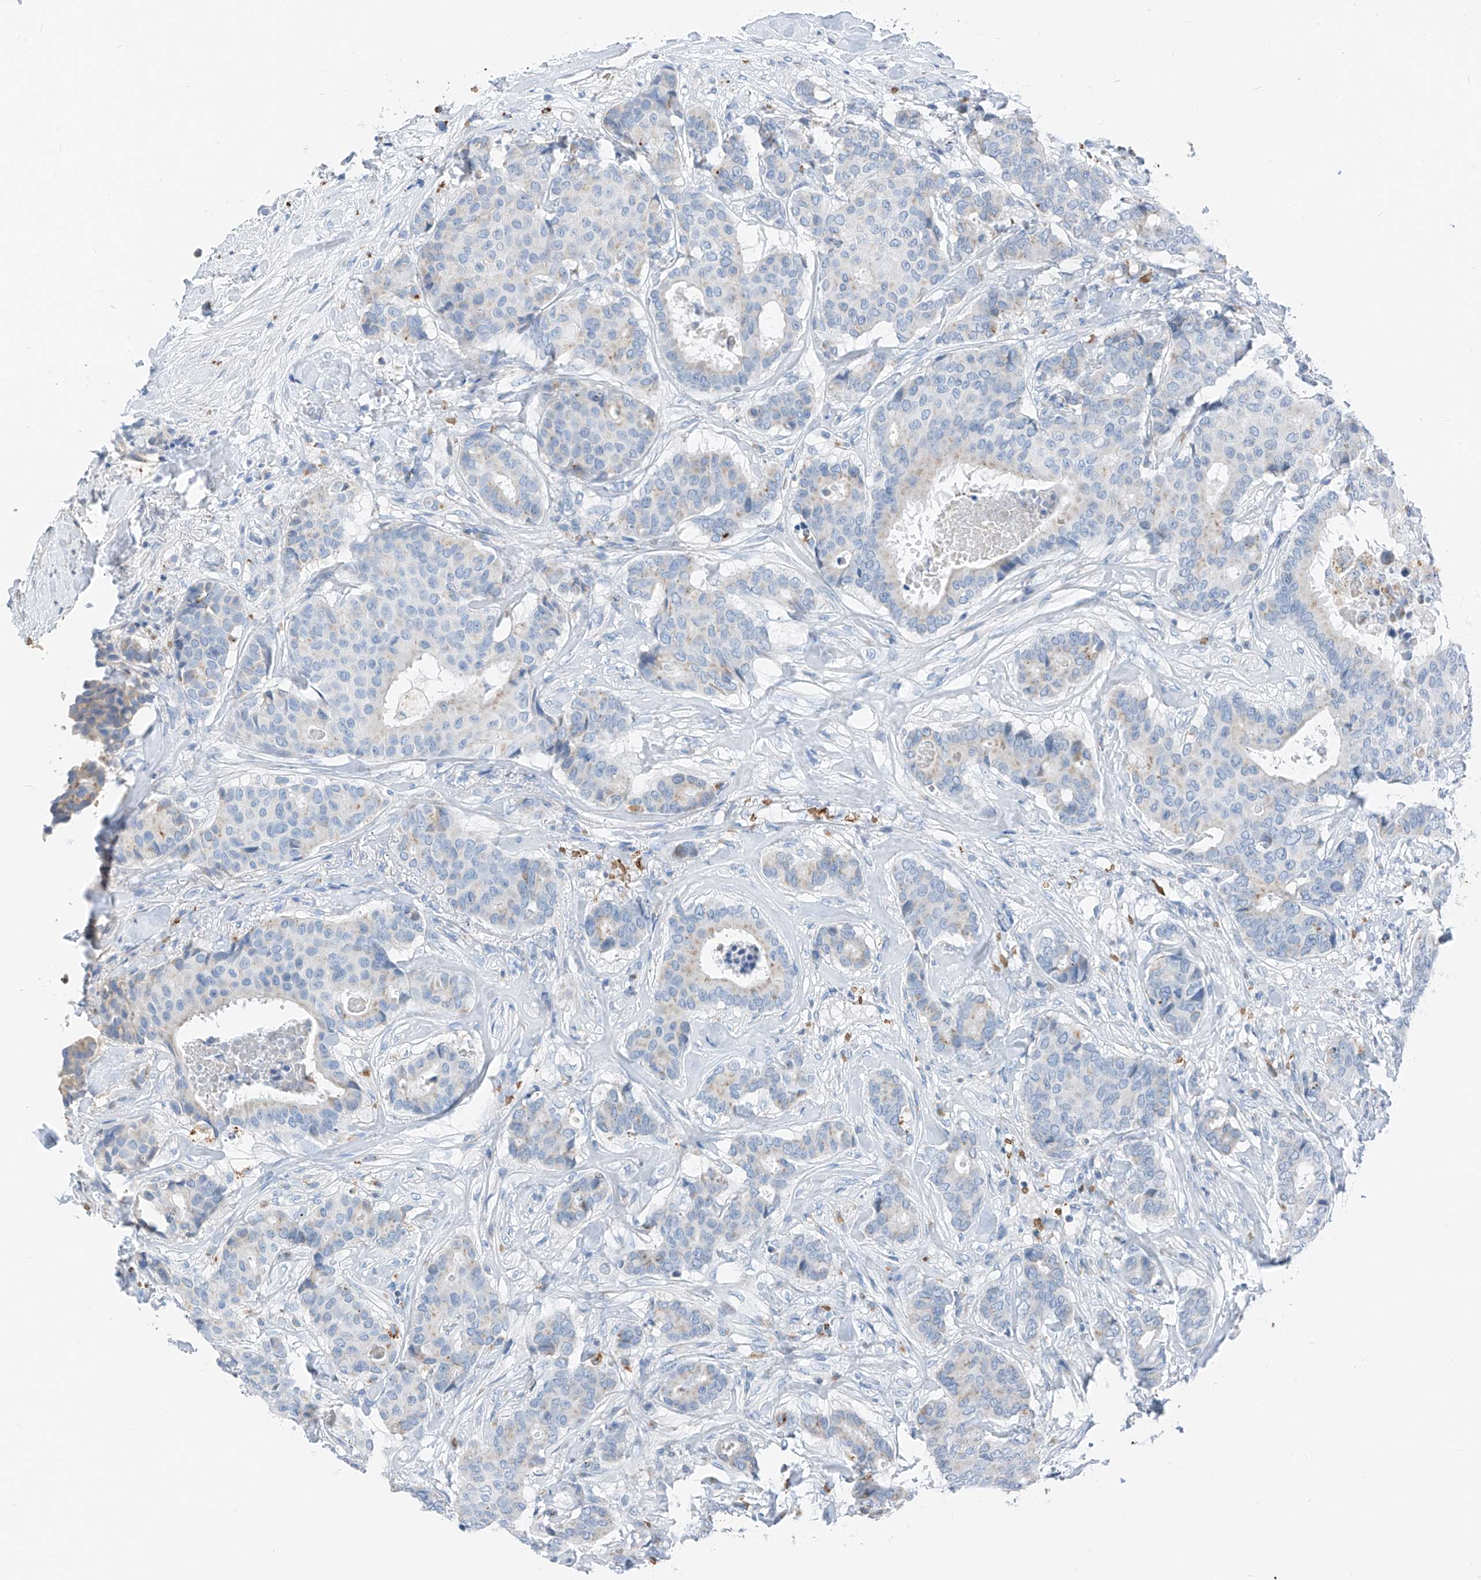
{"staining": {"intensity": "negative", "quantity": "none", "location": "none"}, "tissue": "breast cancer", "cell_type": "Tumor cells", "image_type": "cancer", "snomed": [{"axis": "morphology", "description": "Duct carcinoma"}, {"axis": "topography", "description": "Breast"}], "caption": "This is an IHC histopathology image of human breast infiltrating ductal carcinoma. There is no expression in tumor cells.", "gene": "PRSS23", "patient": {"sex": "female", "age": 75}}